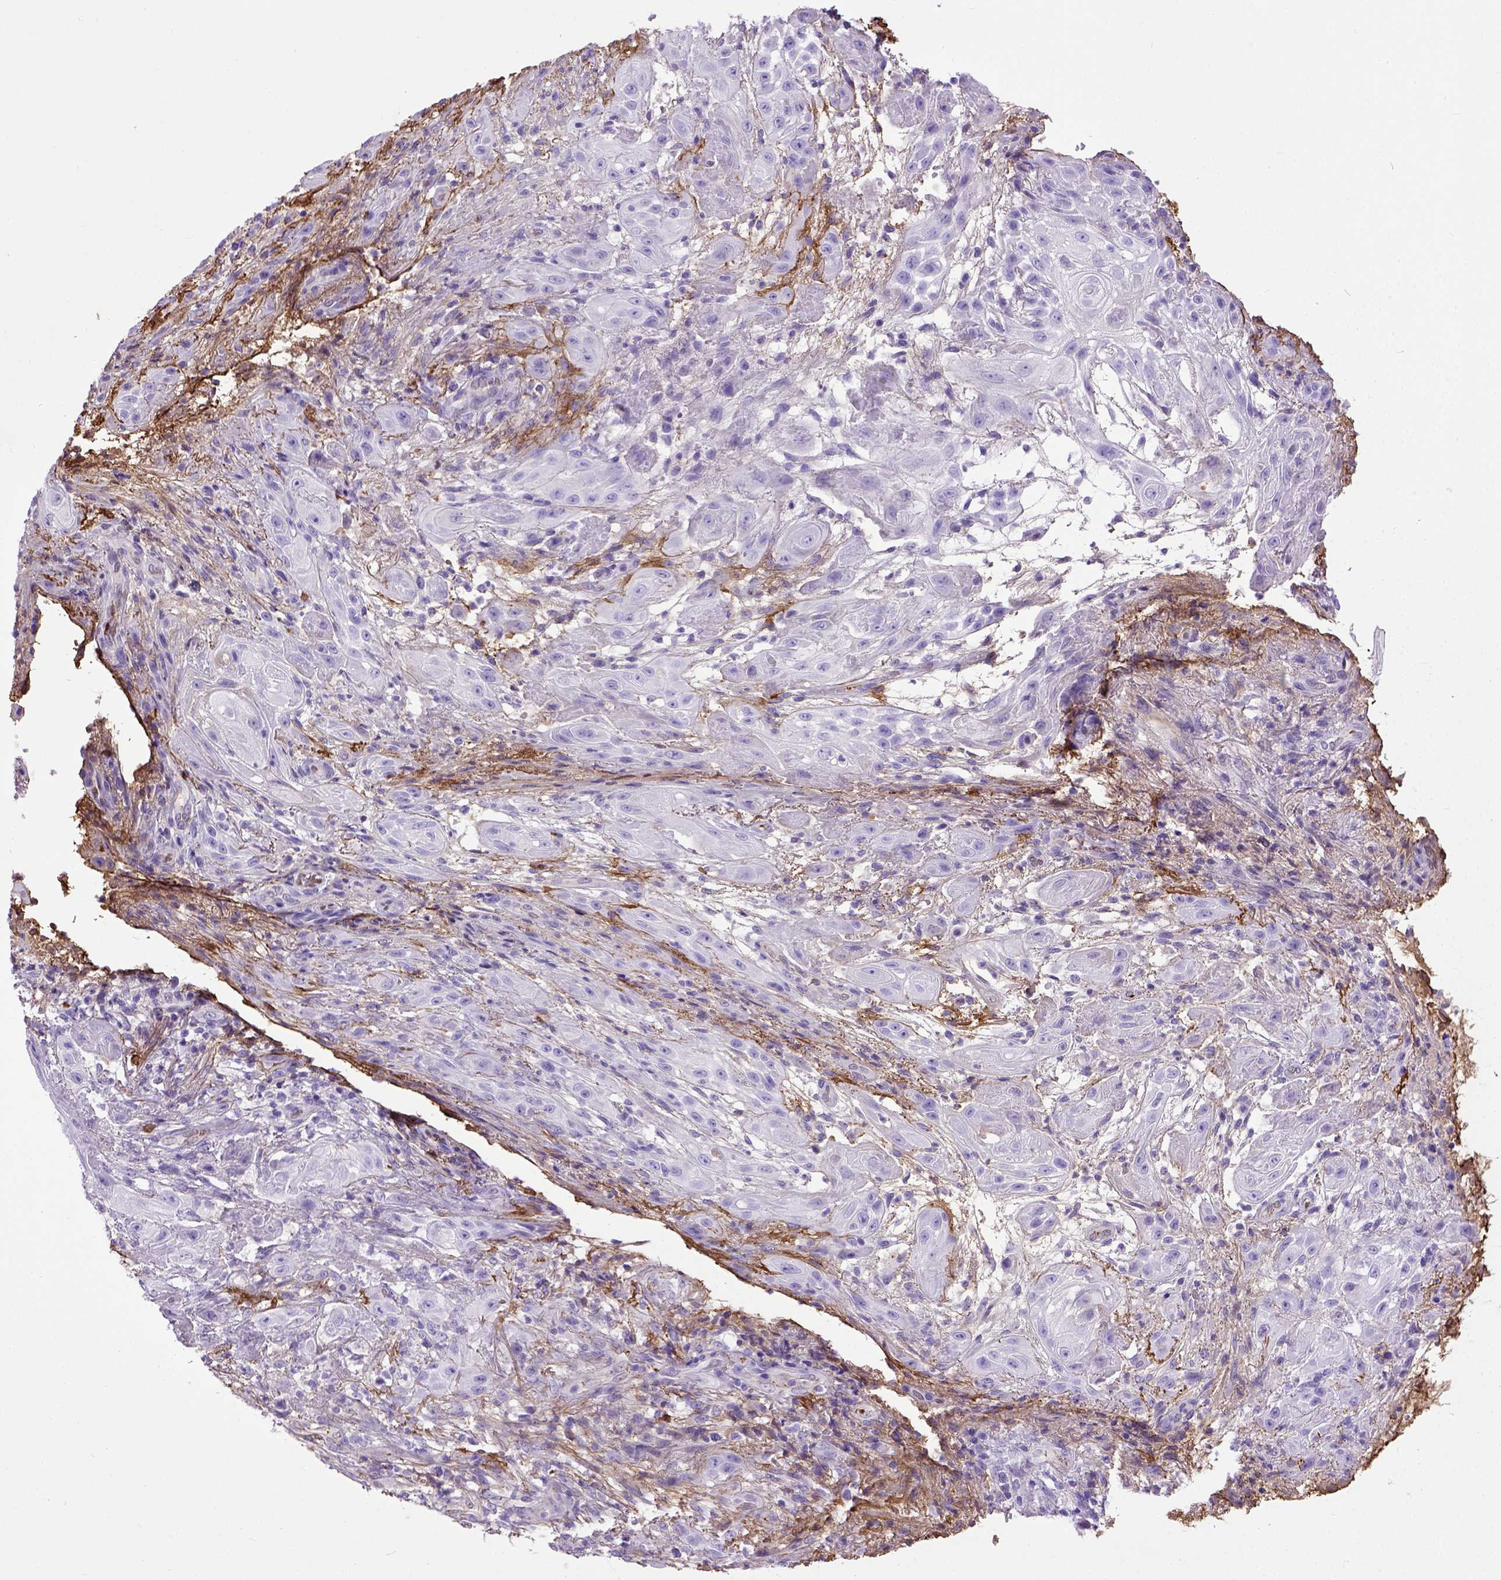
{"staining": {"intensity": "negative", "quantity": "none", "location": "none"}, "tissue": "skin cancer", "cell_type": "Tumor cells", "image_type": "cancer", "snomed": [{"axis": "morphology", "description": "Squamous cell carcinoma, NOS"}, {"axis": "topography", "description": "Skin"}], "caption": "Micrograph shows no protein expression in tumor cells of skin cancer (squamous cell carcinoma) tissue.", "gene": "ADAMTS8", "patient": {"sex": "male", "age": 62}}